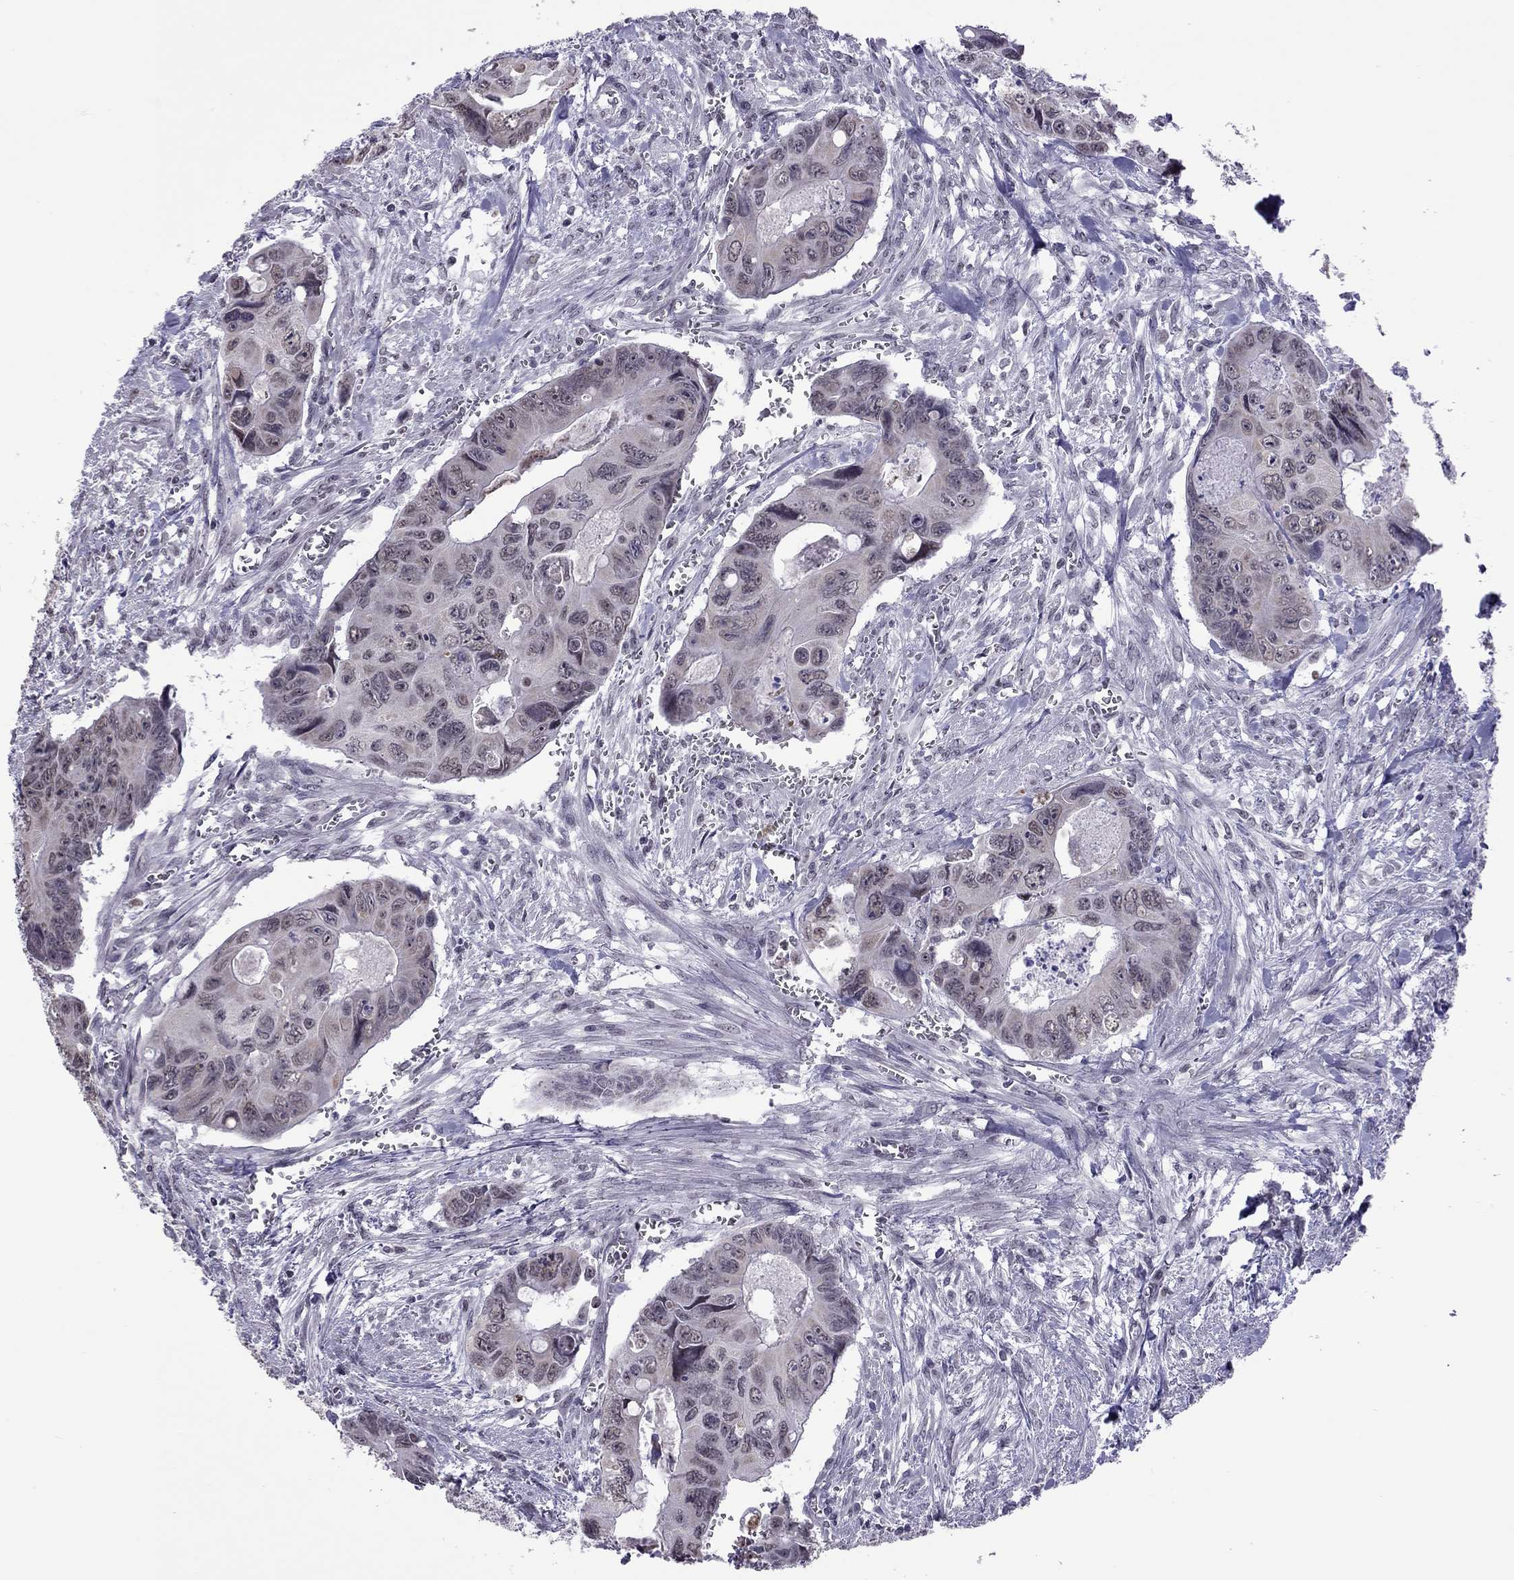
{"staining": {"intensity": "negative", "quantity": "none", "location": "none"}, "tissue": "colorectal cancer", "cell_type": "Tumor cells", "image_type": "cancer", "snomed": [{"axis": "morphology", "description": "Adenocarcinoma, NOS"}, {"axis": "topography", "description": "Rectum"}], "caption": "DAB immunohistochemical staining of human colorectal cancer (adenocarcinoma) exhibits no significant staining in tumor cells.", "gene": "PPP1R3A", "patient": {"sex": "male", "age": 62}}